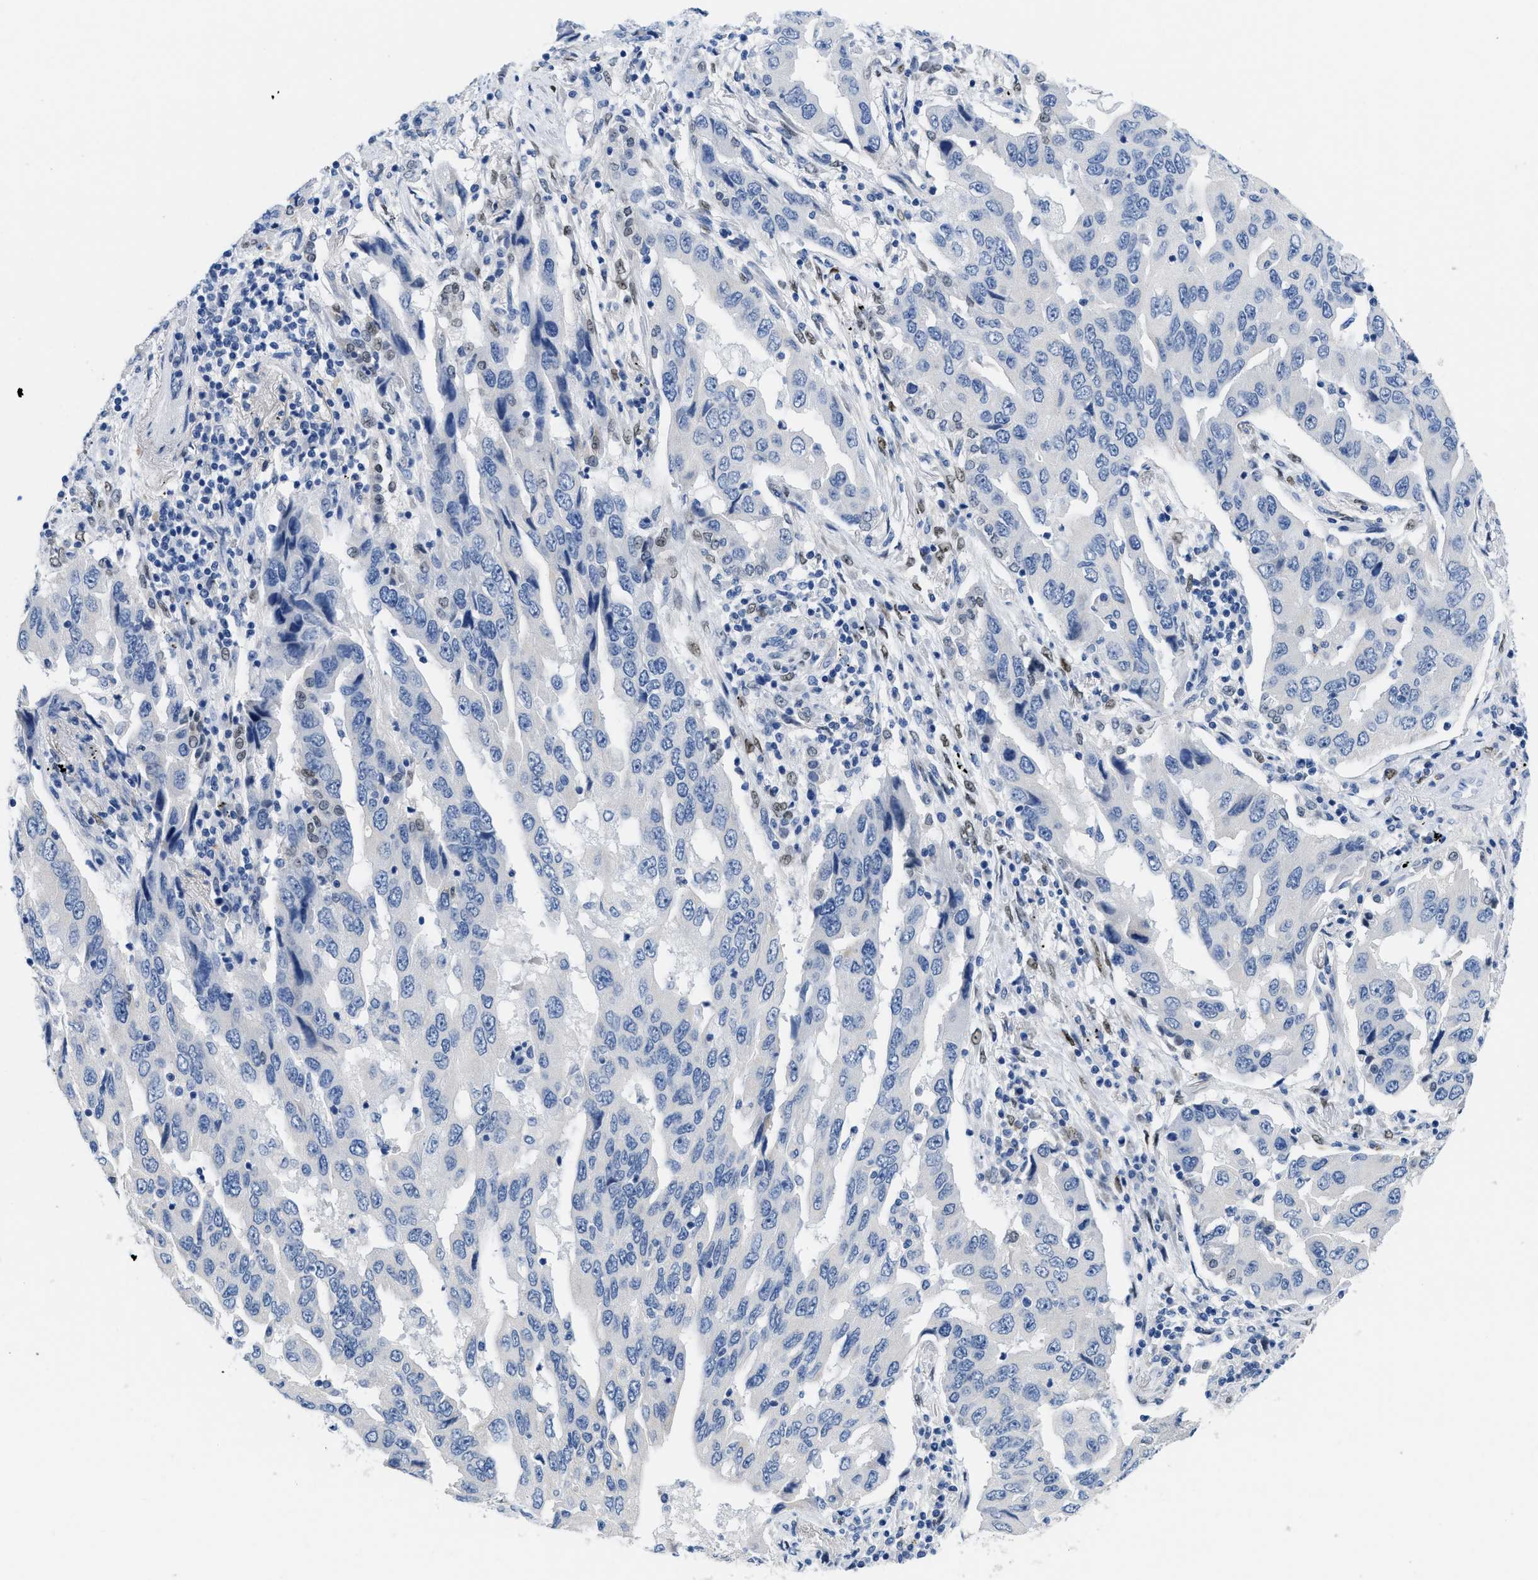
{"staining": {"intensity": "negative", "quantity": "none", "location": "none"}, "tissue": "lung cancer", "cell_type": "Tumor cells", "image_type": "cancer", "snomed": [{"axis": "morphology", "description": "Adenocarcinoma, NOS"}, {"axis": "topography", "description": "Lung"}], "caption": "Immunohistochemistry photomicrograph of human lung cancer stained for a protein (brown), which demonstrates no staining in tumor cells.", "gene": "NFIX", "patient": {"sex": "female", "age": 65}}